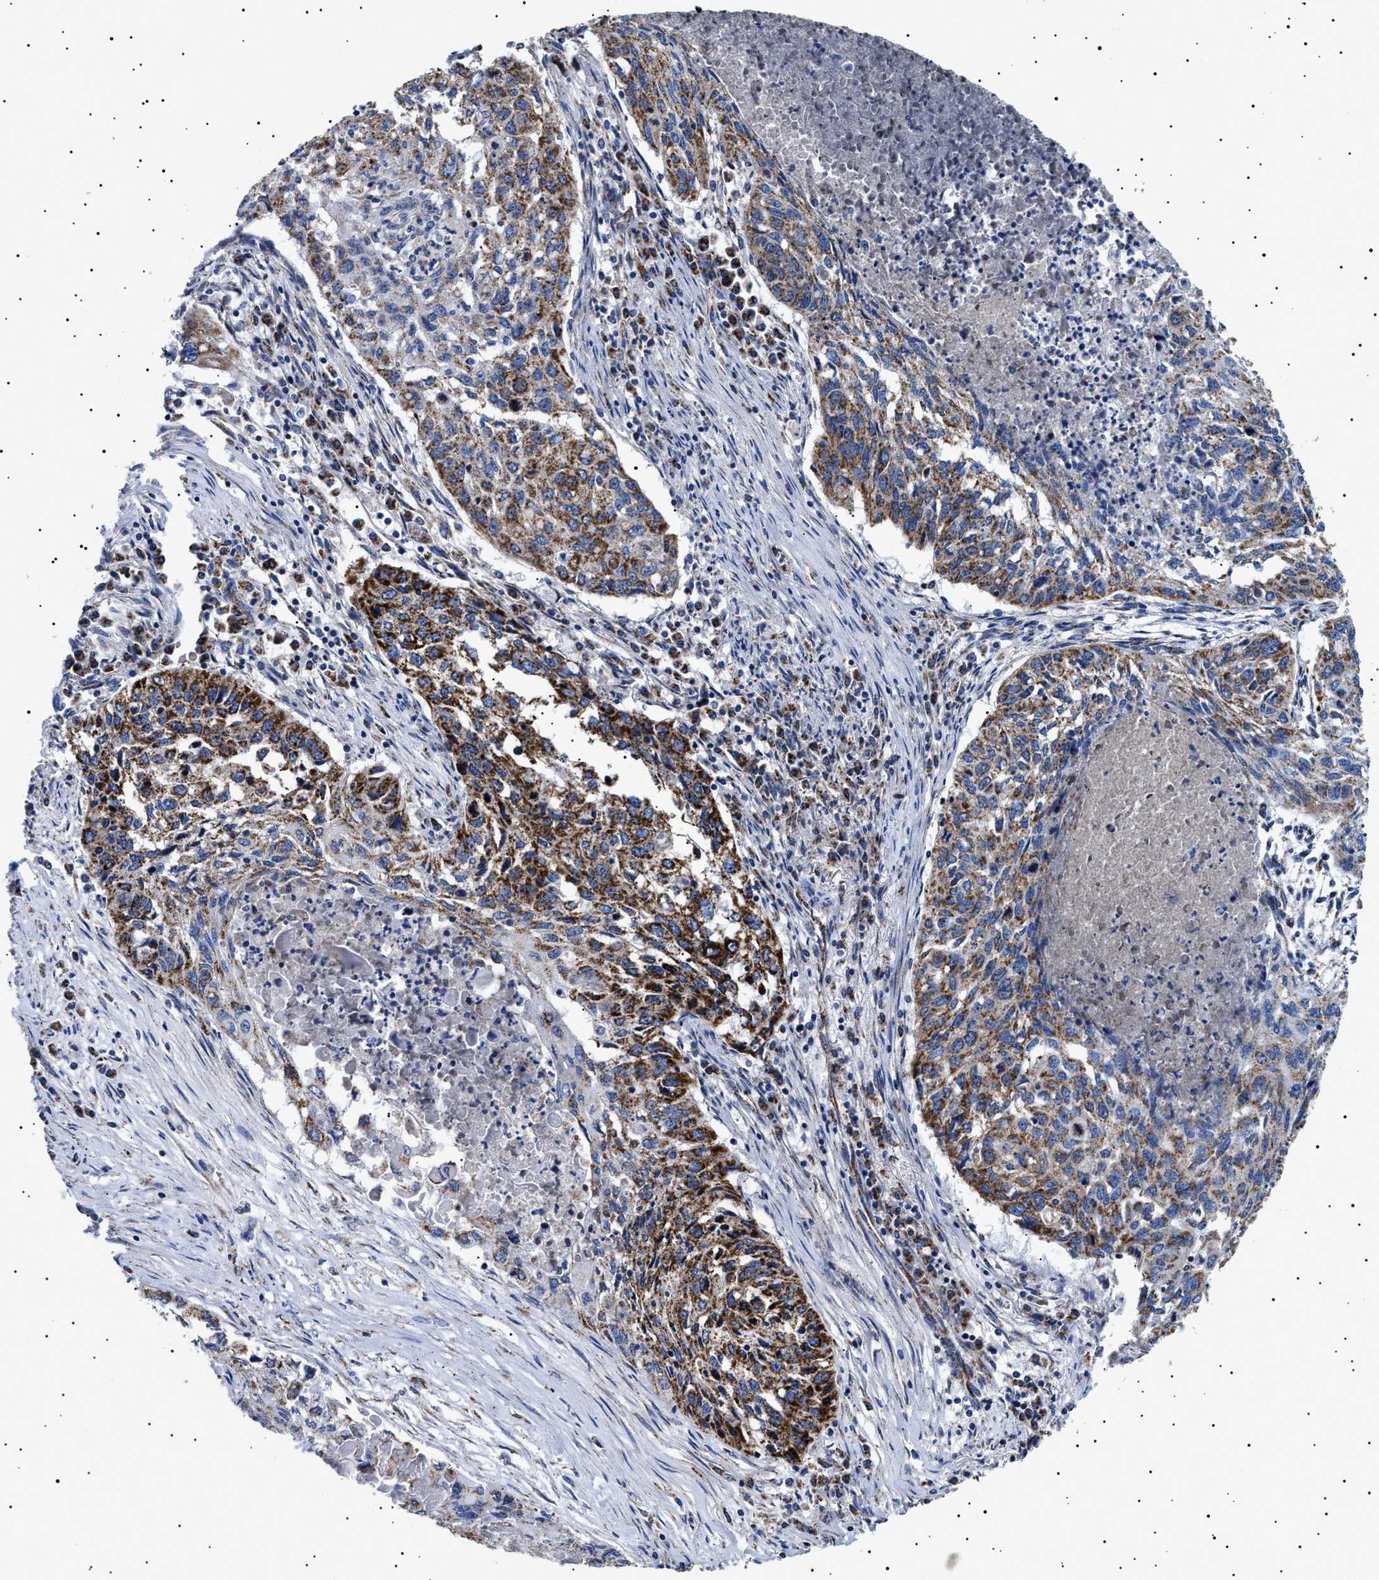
{"staining": {"intensity": "strong", "quantity": "25%-75%", "location": "cytoplasmic/membranous"}, "tissue": "lung cancer", "cell_type": "Tumor cells", "image_type": "cancer", "snomed": [{"axis": "morphology", "description": "Squamous cell carcinoma, NOS"}, {"axis": "topography", "description": "Lung"}], "caption": "A histopathology image of lung squamous cell carcinoma stained for a protein demonstrates strong cytoplasmic/membranous brown staining in tumor cells.", "gene": "CHRDL2", "patient": {"sex": "female", "age": 63}}